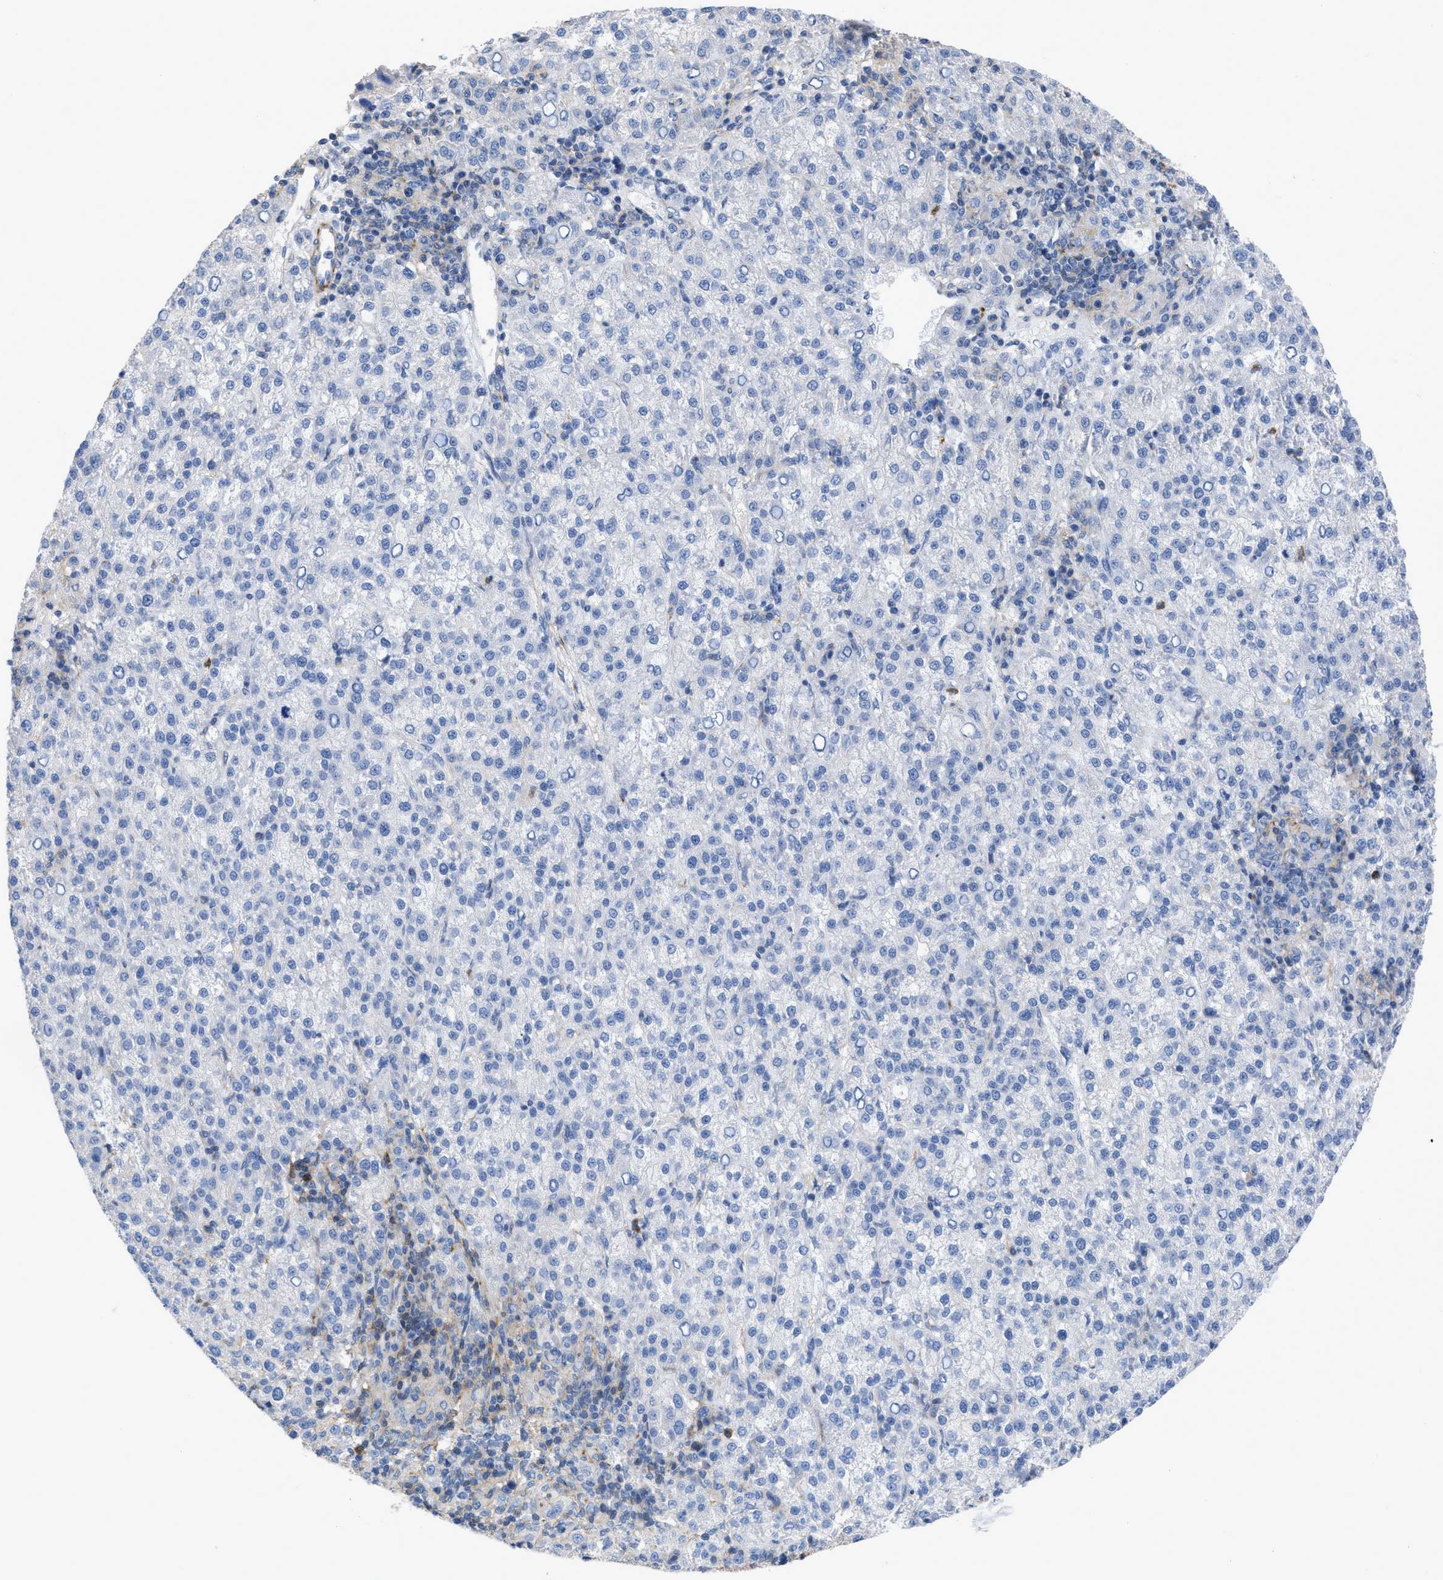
{"staining": {"intensity": "negative", "quantity": "none", "location": "none"}, "tissue": "liver cancer", "cell_type": "Tumor cells", "image_type": "cancer", "snomed": [{"axis": "morphology", "description": "Carcinoma, Hepatocellular, NOS"}, {"axis": "topography", "description": "Liver"}], "caption": "Tumor cells are negative for protein expression in human liver cancer (hepatocellular carcinoma).", "gene": "PRMT2", "patient": {"sex": "female", "age": 58}}